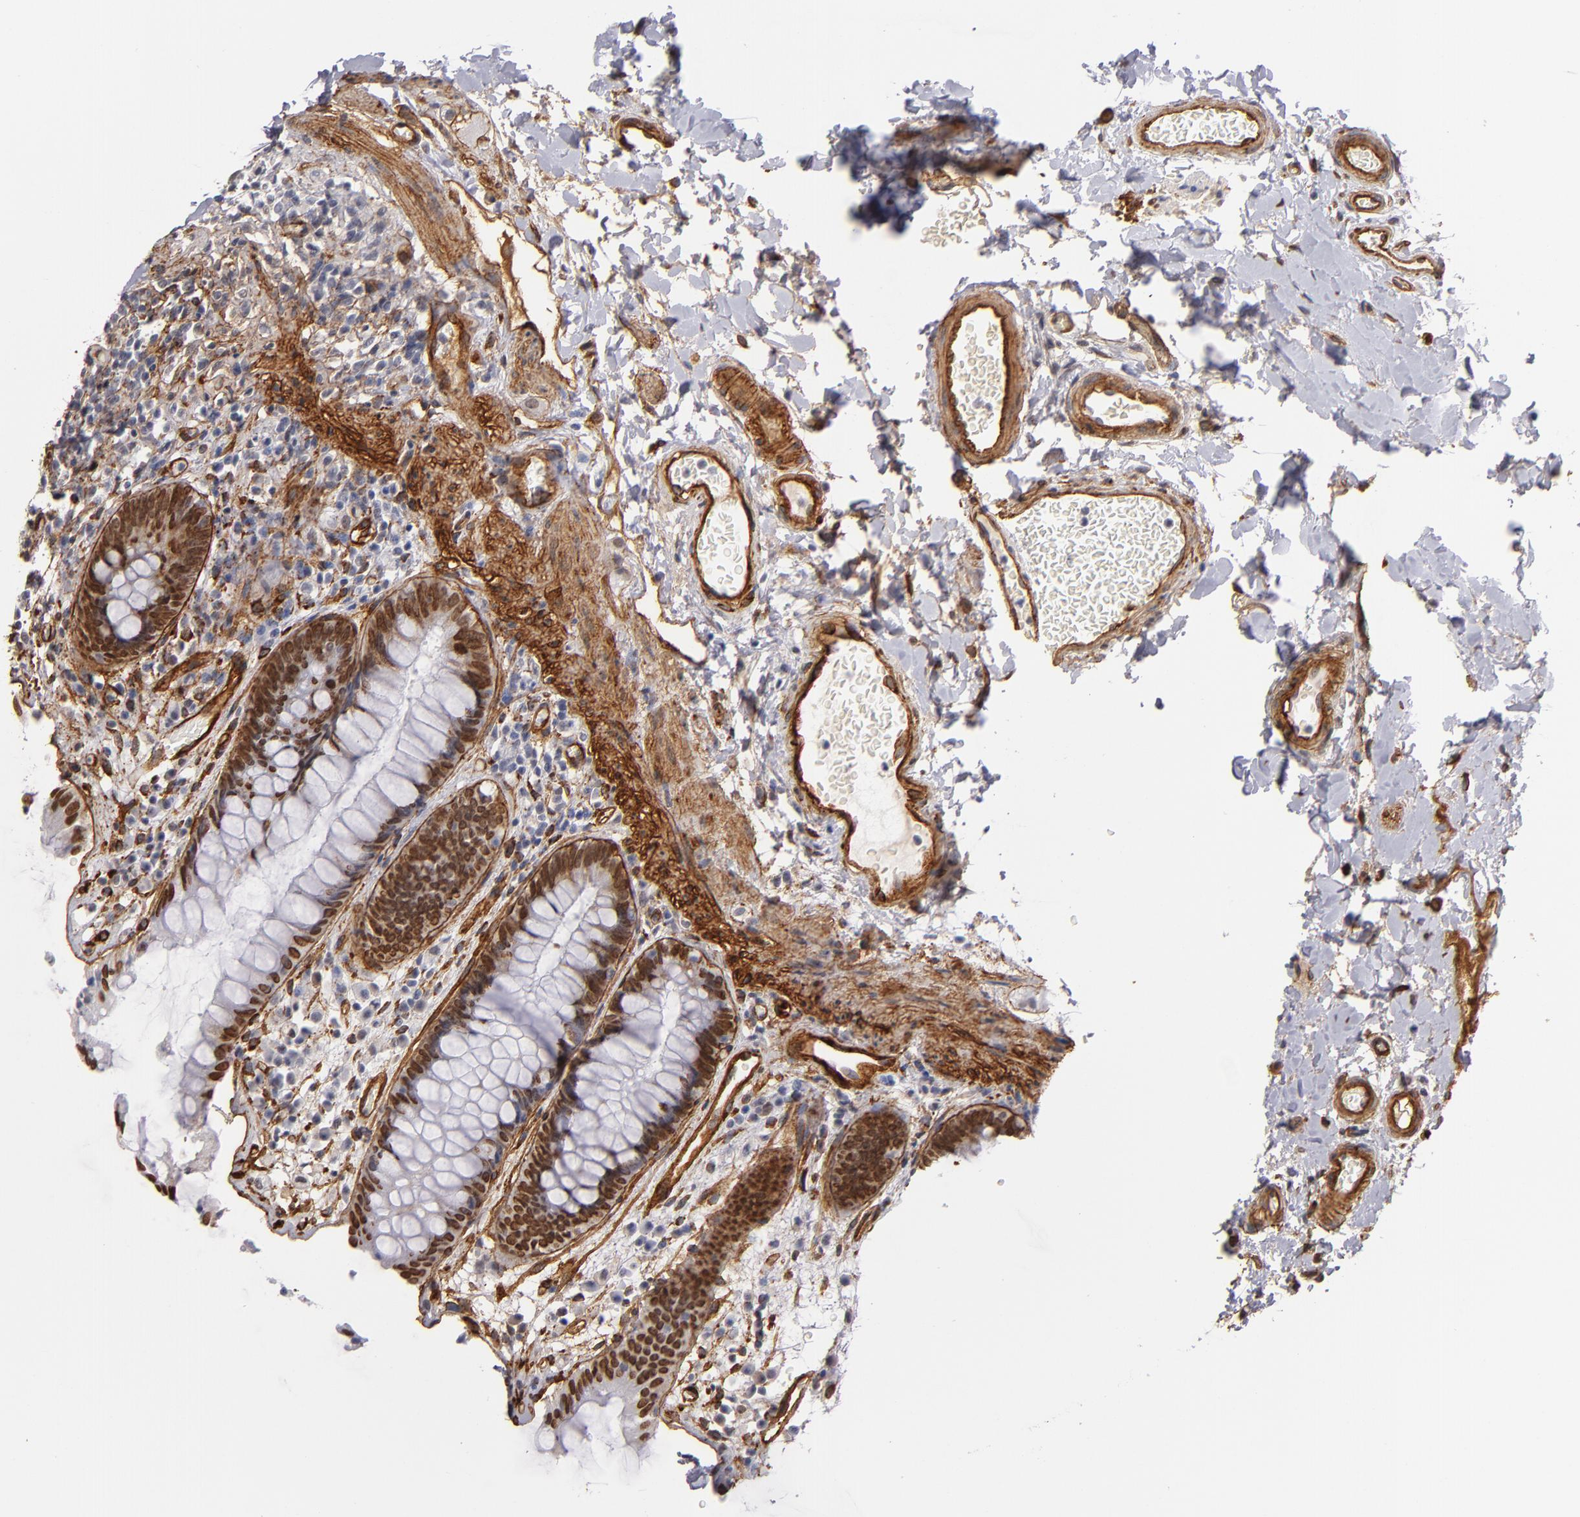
{"staining": {"intensity": "moderate", "quantity": "25%-75%", "location": "cytoplasmic/membranous,nuclear"}, "tissue": "rectum", "cell_type": "Glandular cells", "image_type": "normal", "snomed": [{"axis": "morphology", "description": "Normal tissue, NOS"}, {"axis": "topography", "description": "Rectum"}], "caption": "IHC micrograph of unremarkable rectum: human rectum stained using IHC displays medium levels of moderate protein expression localized specifically in the cytoplasmic/membranous,nuclear of glandular cells, appearing as a cytoplasmic/membranous,nuclear brown color.", "gene": "LAMC1", "patient": {"sex": "female", "age": 46}}